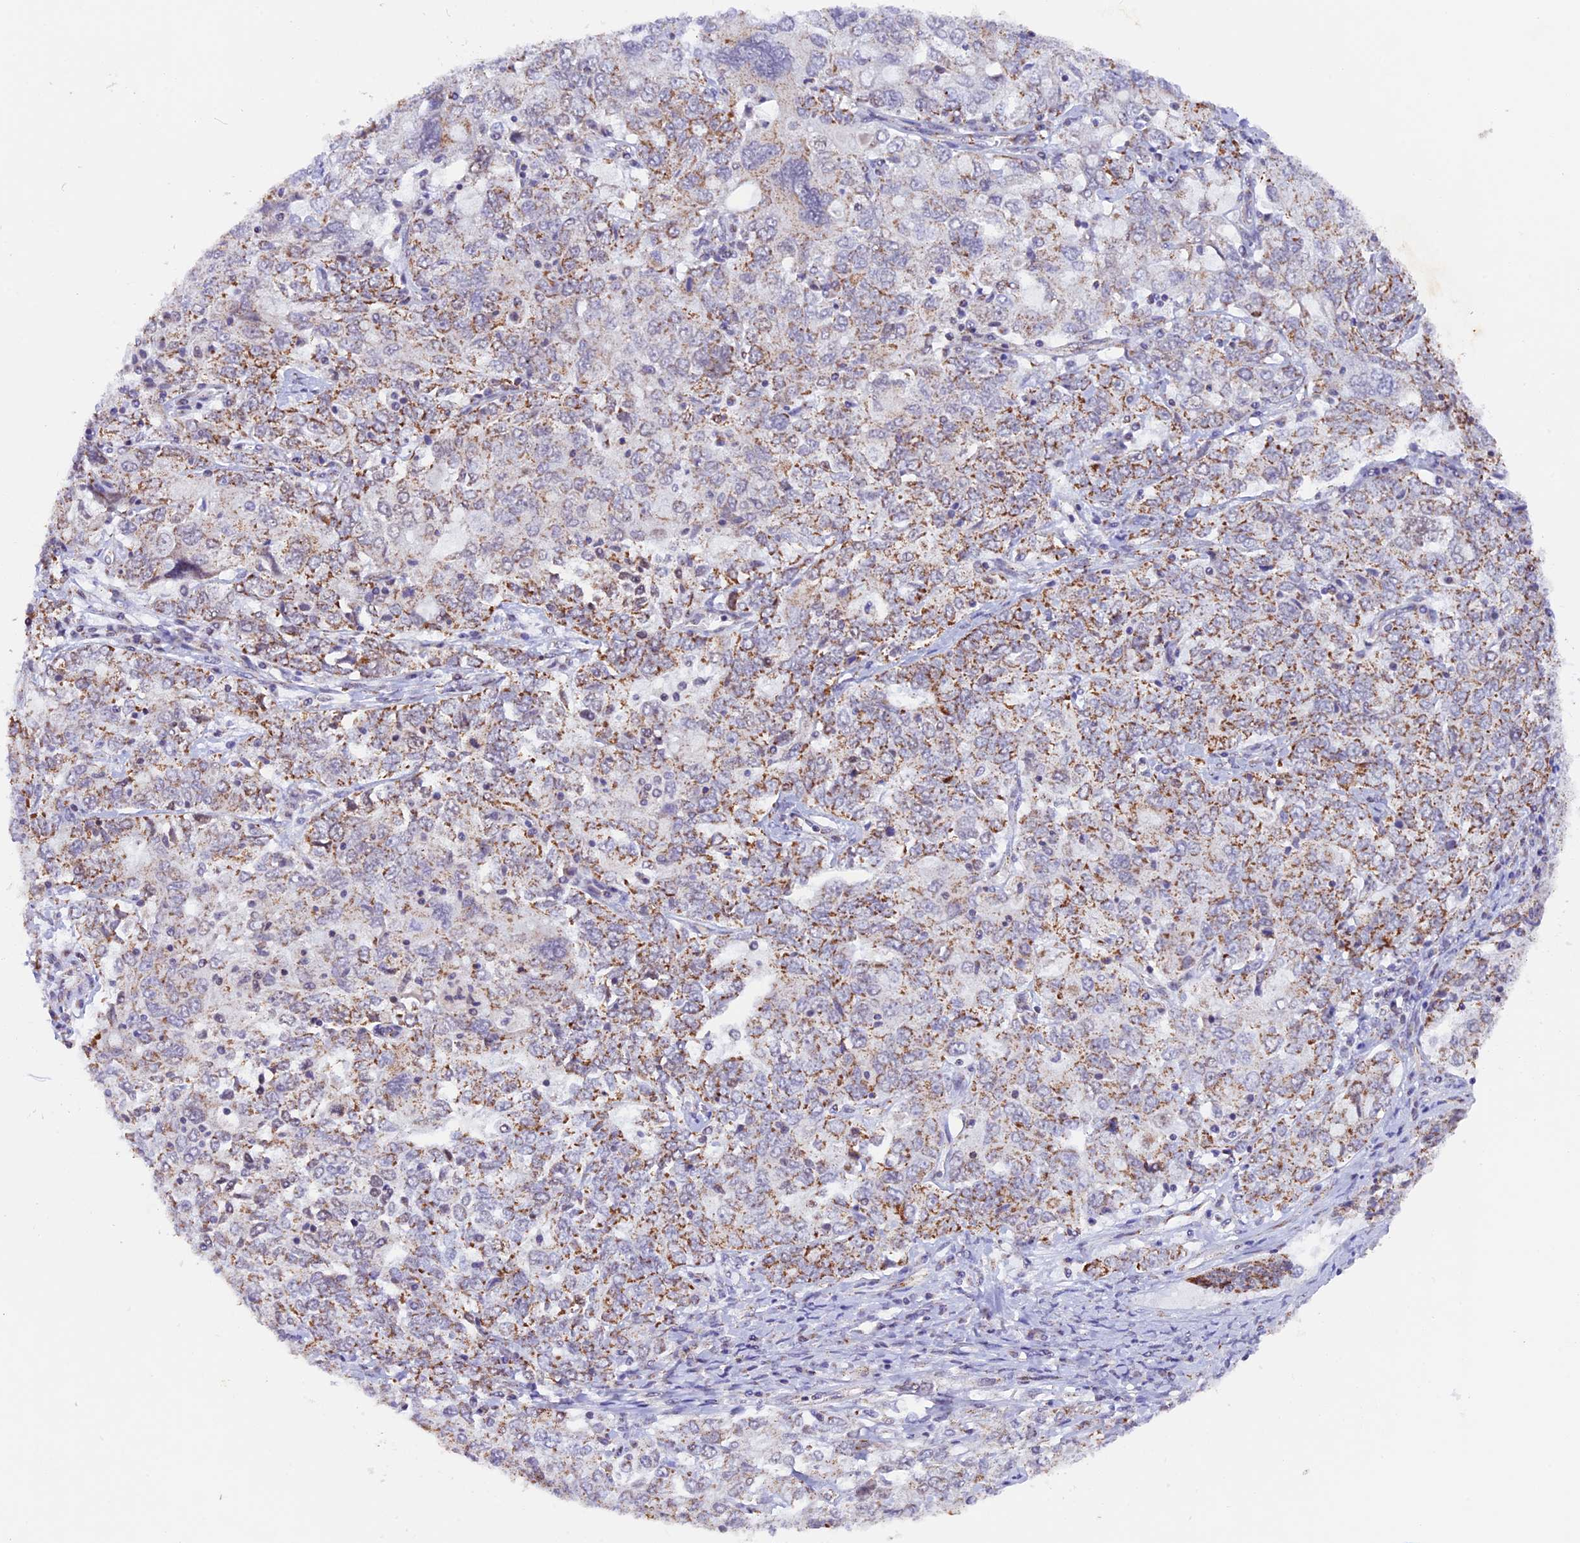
{"staining": {"intensity": "moderate", "quantity": ">75%", "location": "cytoplasmic/membranous"}, "tissue": "ovarian cancer", "cell_type": "Tumor cells", "image_type": "cancer", "snomed": [{"axis": "morphology", "description": "Carcinoma, endometroid"}, {"axis": "topography", "description": "Ovary"}], "caption": "IHC (DAB) staining of human ovarian endometroid carcinoma displays moderate cytoplasmic/membranous protein positivity in approximately >75% of tumor cells. (Stains: DAB (3,3'-diaminobenzidine) in brown, nuclei in blue, Microscopy: brightfield microscopy at high magnification).", "gene": "TFAM", "patient": {"sex": "female", "age": 62}}